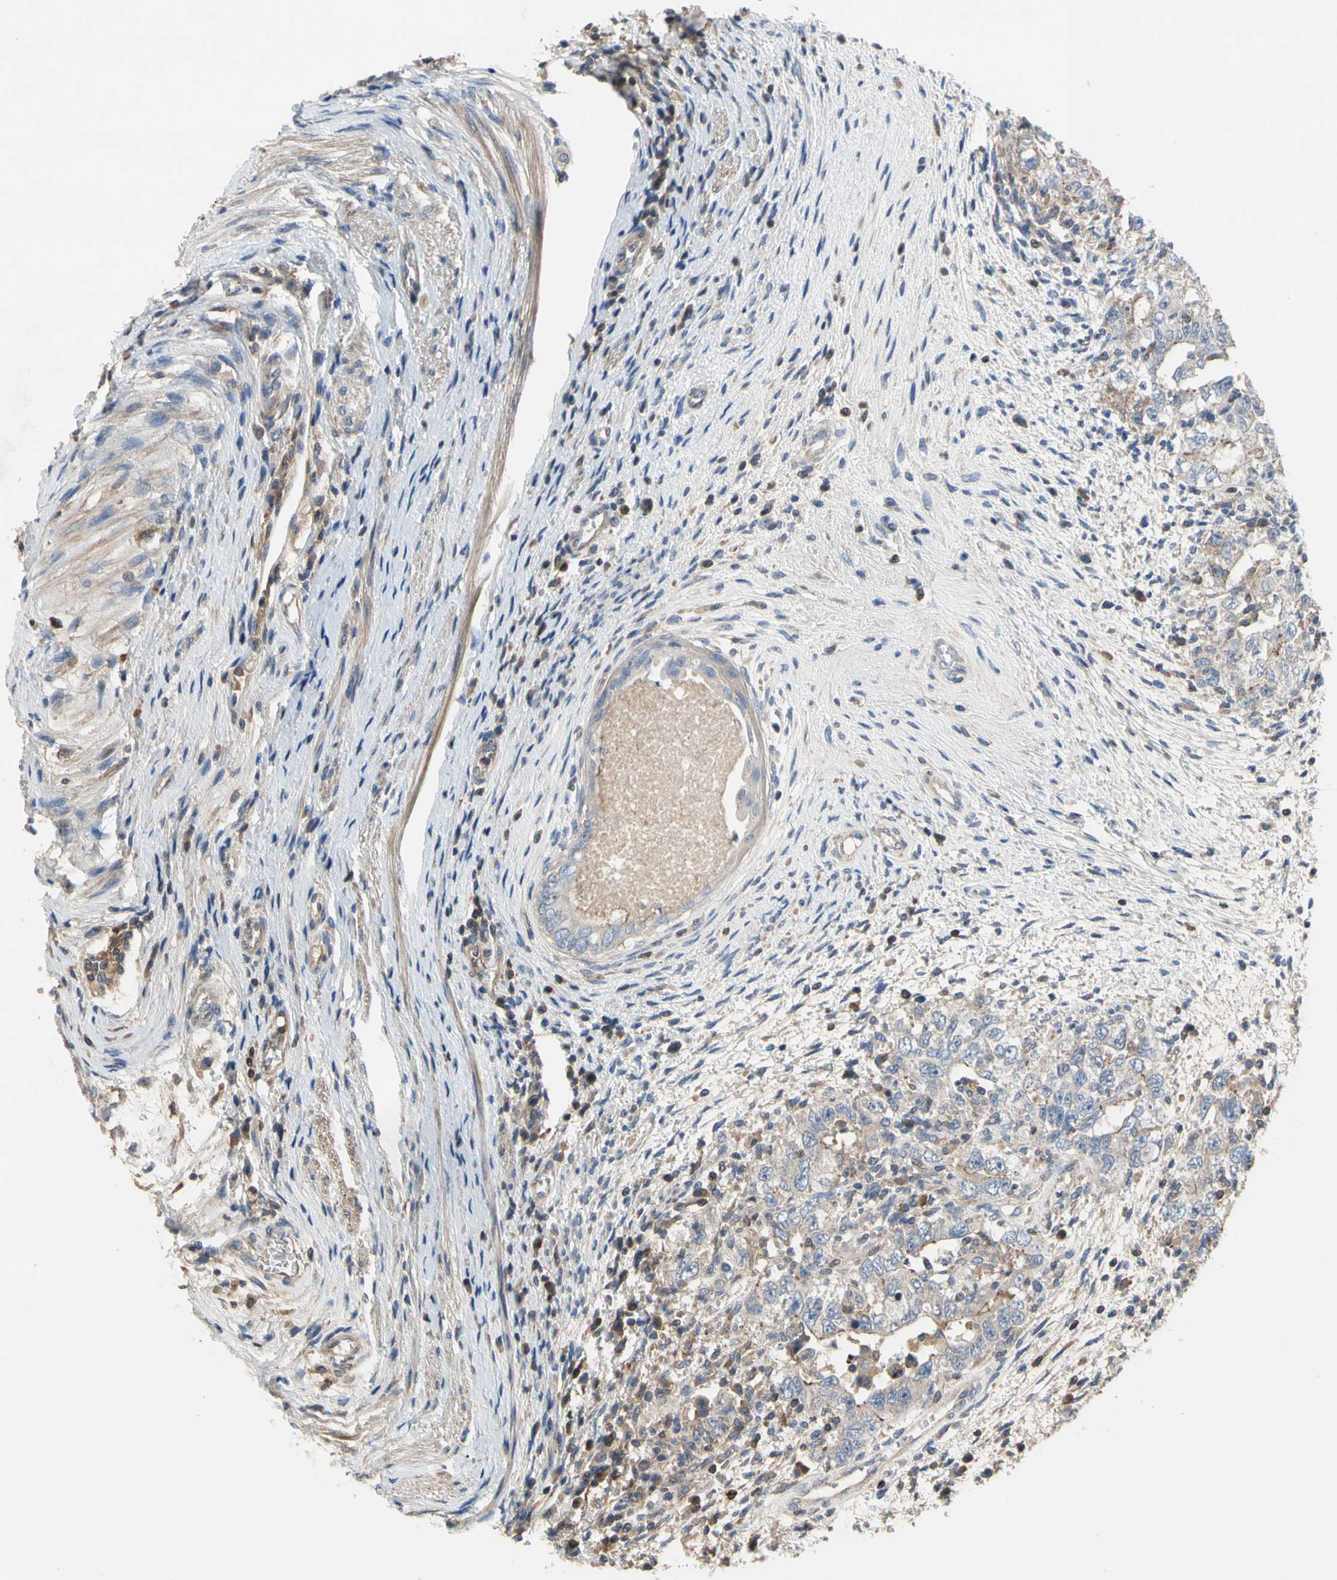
{"staining": {"intensity": "negative", "quantity": "none", "location": "none"}, "tissue": "testis cancer", "cell_type": "Tumor cells", "image_type": "cancer", "snomed": [{"axis": "morphology", "description": "Carcinoma, Embryonal, NOS"}, {"axis": "topography", "description": "Testis"}], "caption": "High magnification brightfield microscopy of testis cancer (embryonal carcinoma) stained with DAB (3,3'-diaminobenzidine) (brown) and counterstained with hematoxylin (blue): tumor cells show no significant staining.", "gene": "CRTAC1", "patient": {"sex": "male", "age": 26}}